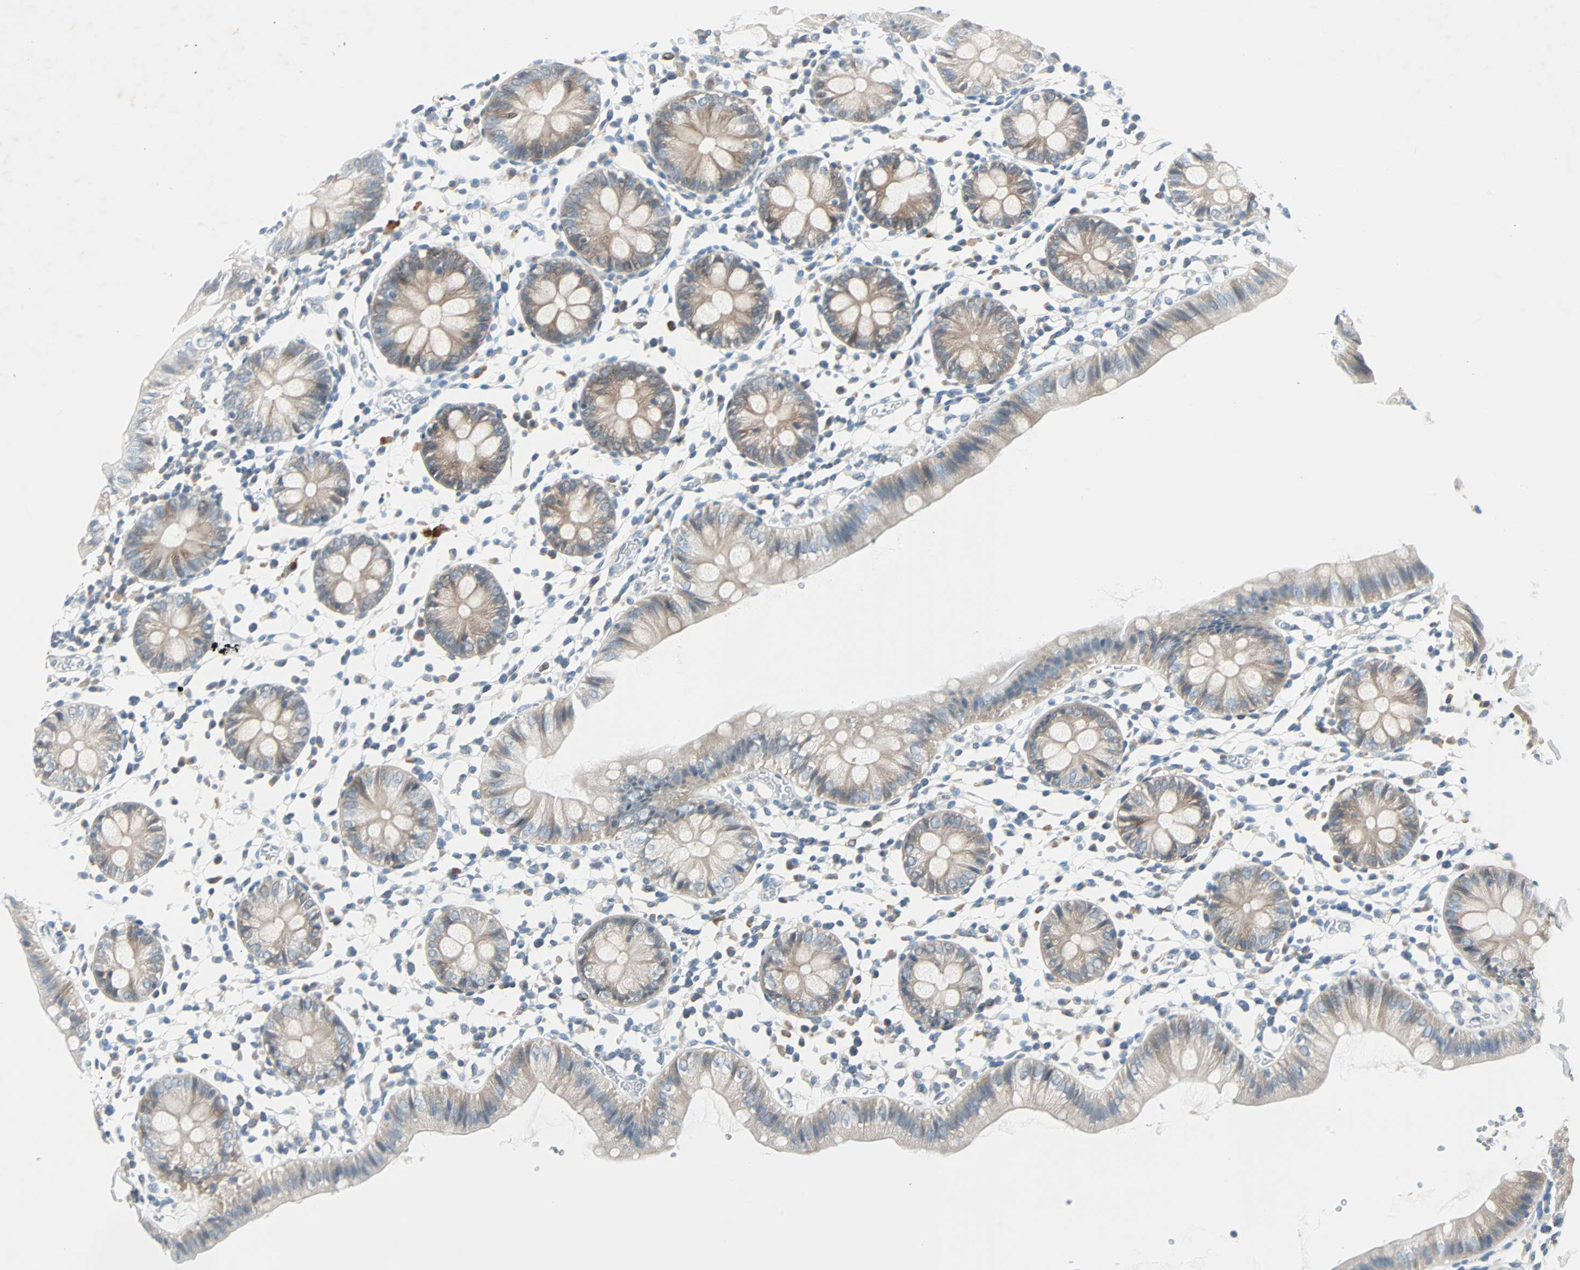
{"staining": {"intensity": "negative", "quantity": "none", "location": "none"}, "tissue": "colon", "cell_type": "Endothelial cells", "image_type": "normal", "snomed": [{"axis": "morphology", "description": "Normal tissue, NOS"}, {"axis": "topography", "description": "Colon"}], "caption": "This micrograph is of normal colon stained with immunohistochemistry to label a protein in brown with the nuclei are counter-stained blue. There is no expression in endothelial cells. (Stains: DAB (3,3'-diaminobenzidine) immunohistochemistry with hematoxylin counter stain, Microscopy: brightfield microscopy at high magnification).", "gene": "SMIM8", "patient": {"sex": "male", "age": 14}}